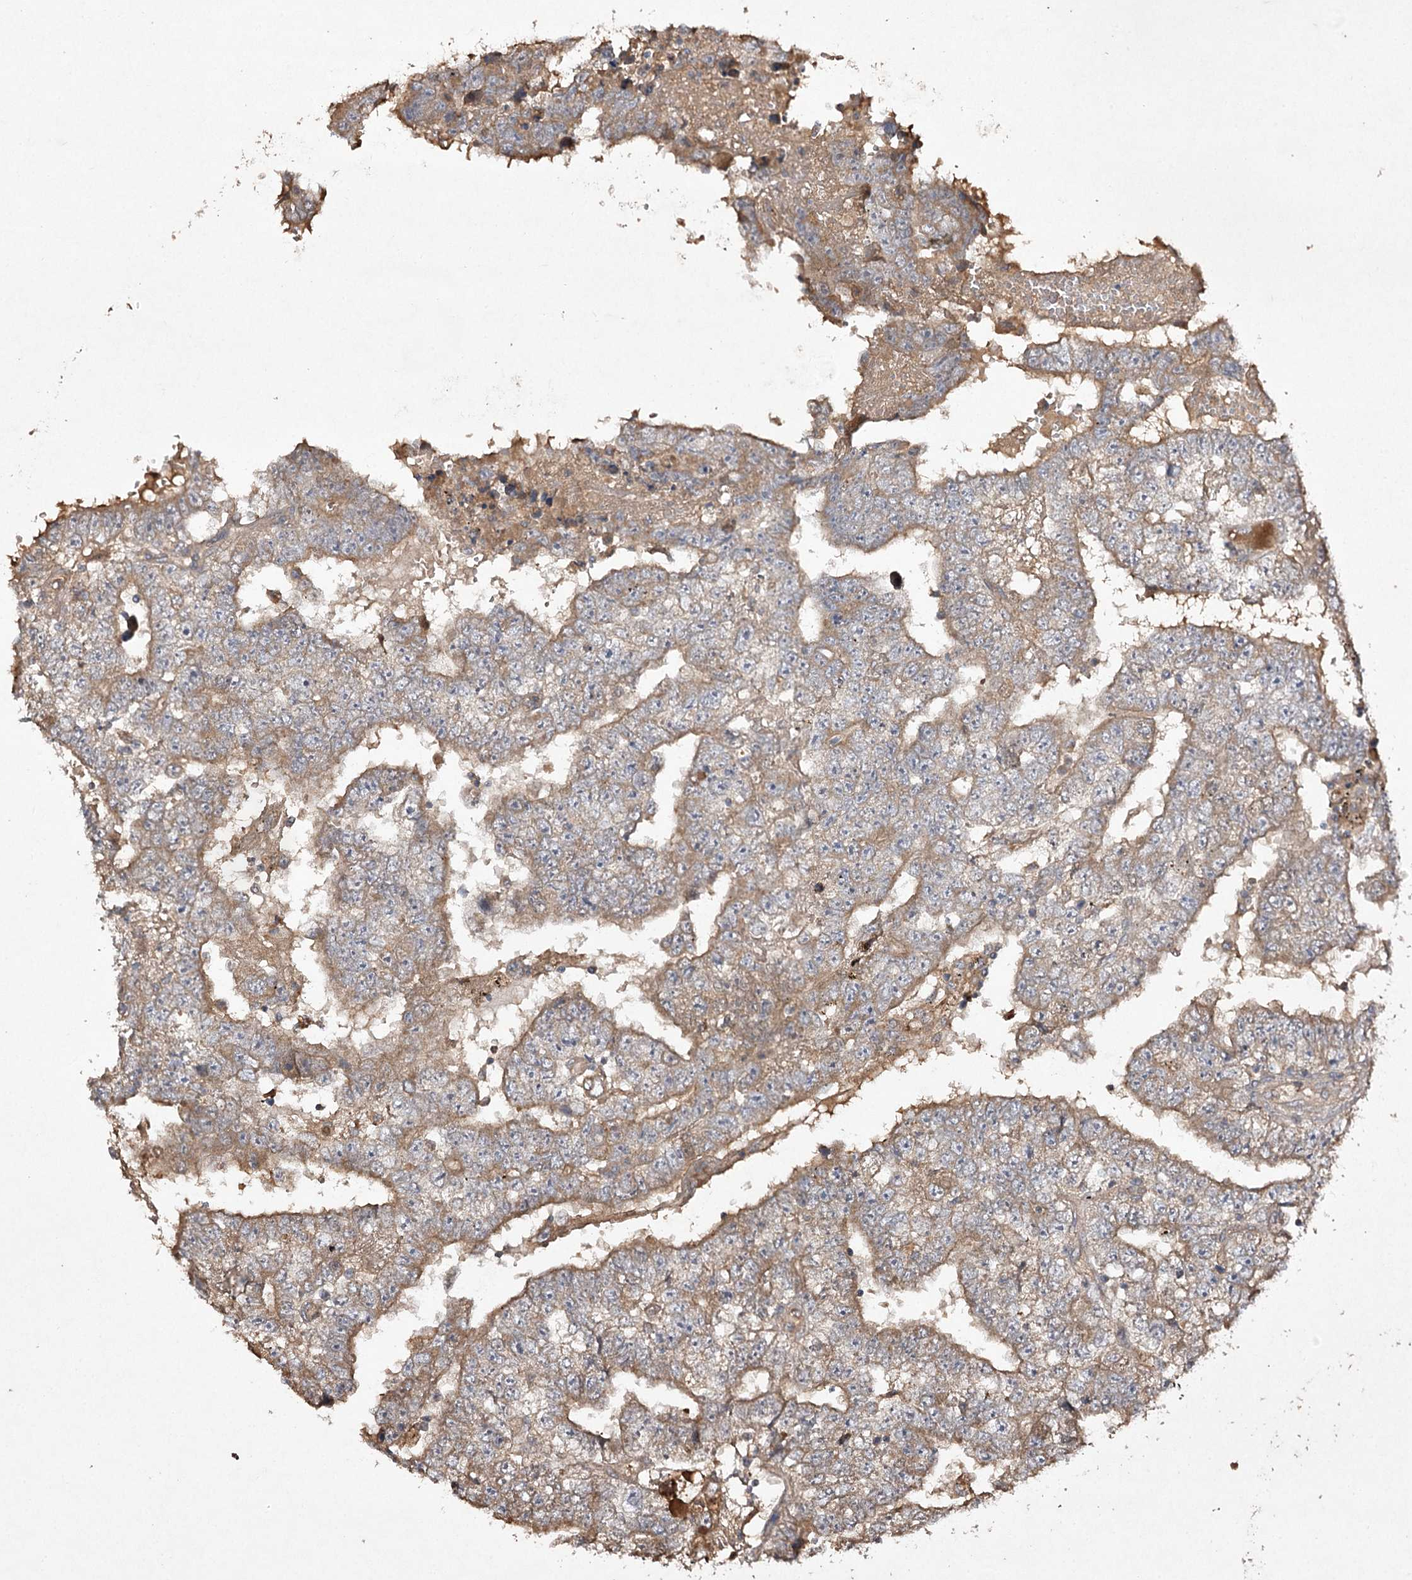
{"staining": {"intensity": "moderate", "quantity": "25%-75%", "location": "cytoplasmic/membranous"}, "tissue": "testis cancer", "cell_type": "Tumor cells", "image_type": "cancer", "snomed": [{"axis": "morphology", "description": "Carcinoma, Embryonal, NOS"}, {"axis": "topography", "description": "Testis"}], "caption": "Immunohistochemical staining of human testis cancer (embryonal carcinoma) displays medium levels of moderate cytoplasmic/membranous protein expression in about 25%-75% of tumor cells.", "gene": "FANCL", "patient": {"sex": "male", "age": 25}}